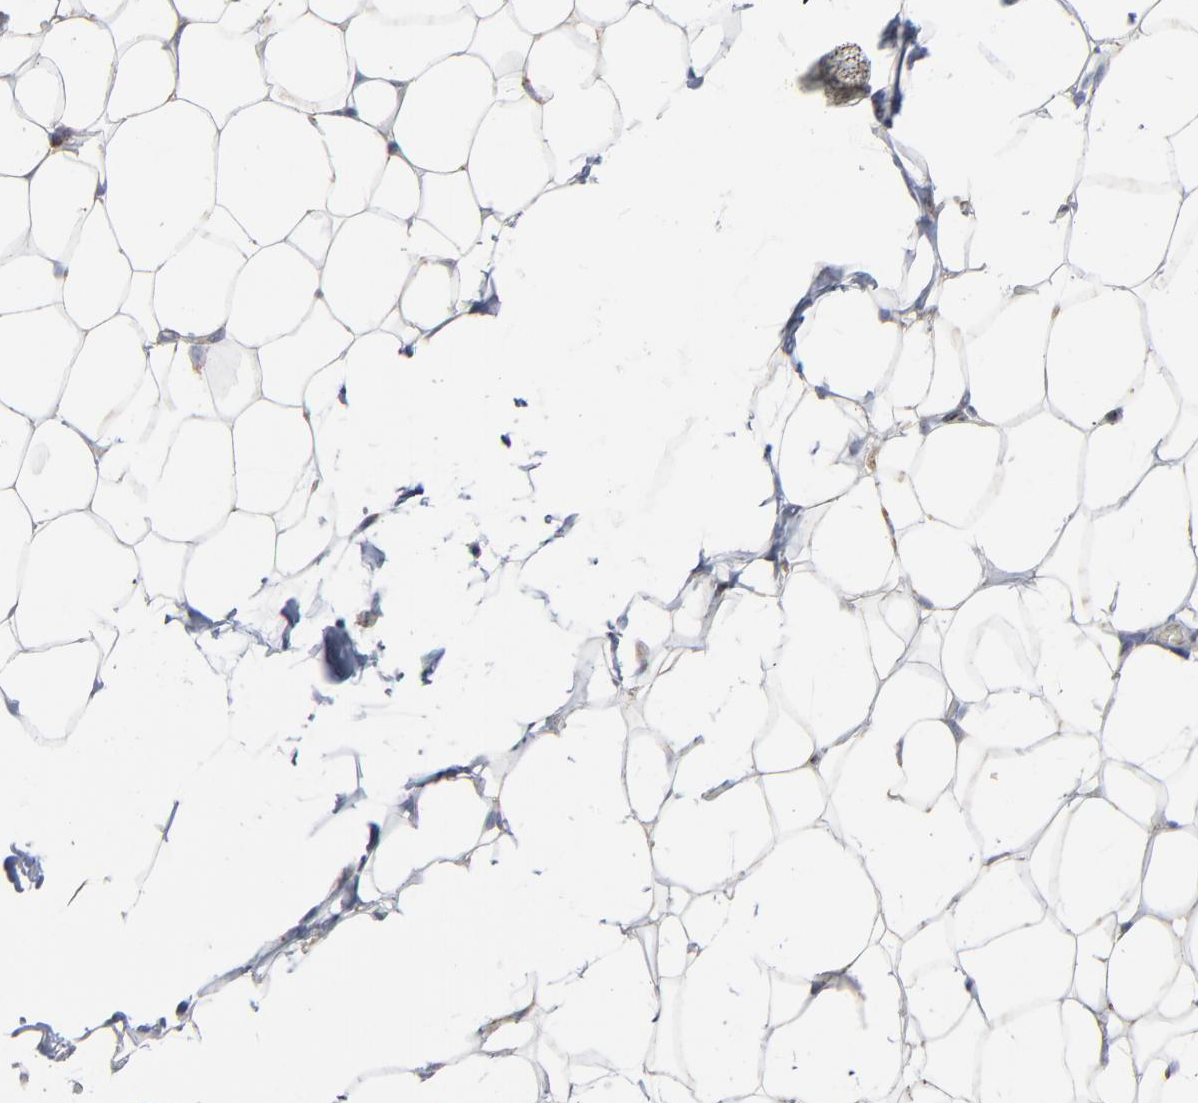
{"staining": {"intensity": "weak", "quantity": ">75%", "location": "cytoplasmic/membranous"}, "tissue": "adipose tissue", "cell_type": "Adipocytes", "image_type": "normal", "snomed": [{"axis": "morphology", "description": "Normal tissue, NOS"}, {"axis": "topography", "description": "Soft tissue"}], "caption": "DAB (3,3'-diaminobenzidine) immunohistochemical staining of benign adipose tissue shows weak cytoplasmic/membranous protein positivity in approximately >75% of adipocytes.", "gene": "UQCRC1", "patient": {"sex": "male", "age": 26}}